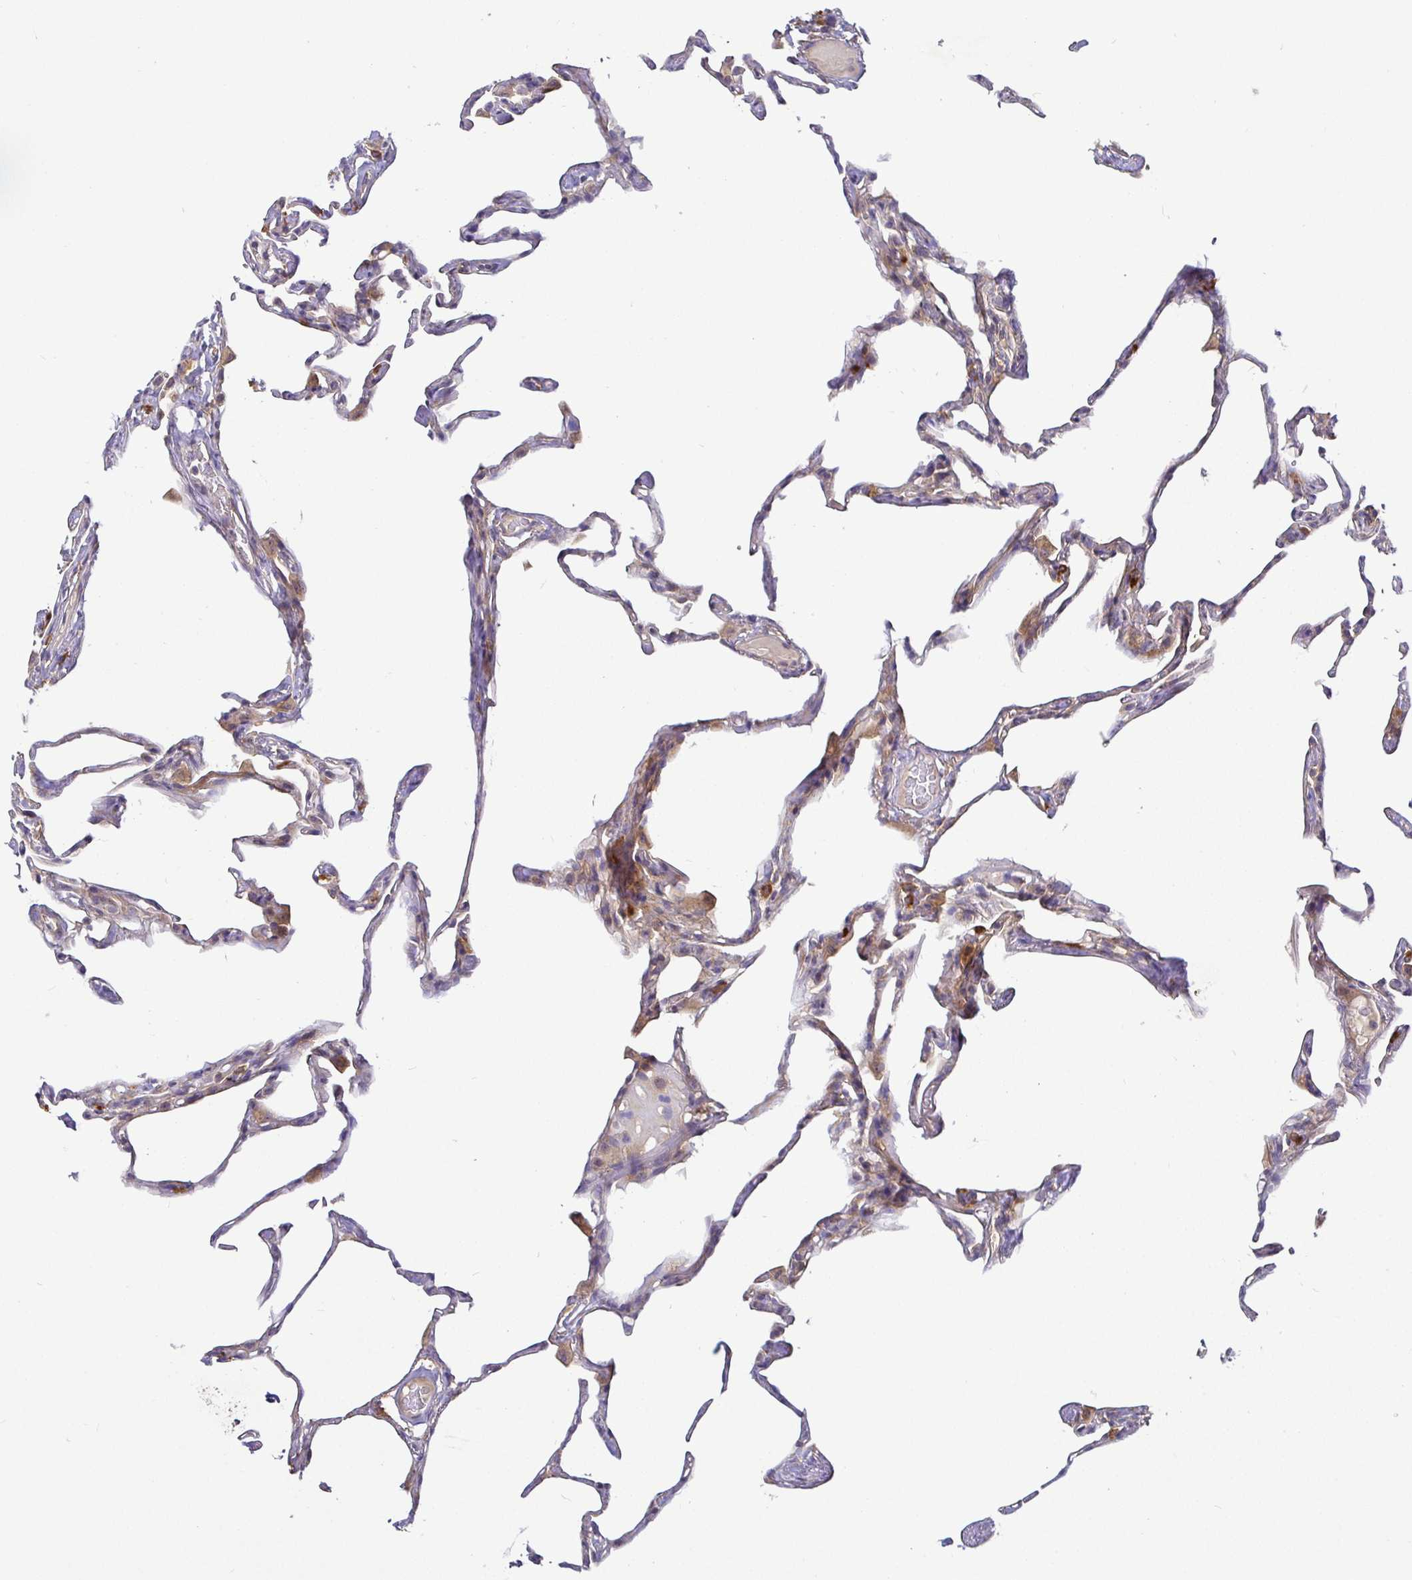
{"staining": {"intensity": "moderate", "quantity": "25%-75%", "location": "cytoplasmic/membranous"}, "tissue": "lung", "cell_type": "Alveolar cells", "image_type": "normal", "snomed": [{"axis": "morphology", "description": "Normal tissue, NOS"}, {"axis": "topography", "description": "Lung"}], "caption": "This is a micrograph of immunohistochemistry (IHC) staining of unremarkable lung, which shows moderate positivity in the cytoplasmic/membranous of alveolar cells.", "gene": "SNX8", "patient": {"sex": "male", "age": 65}}